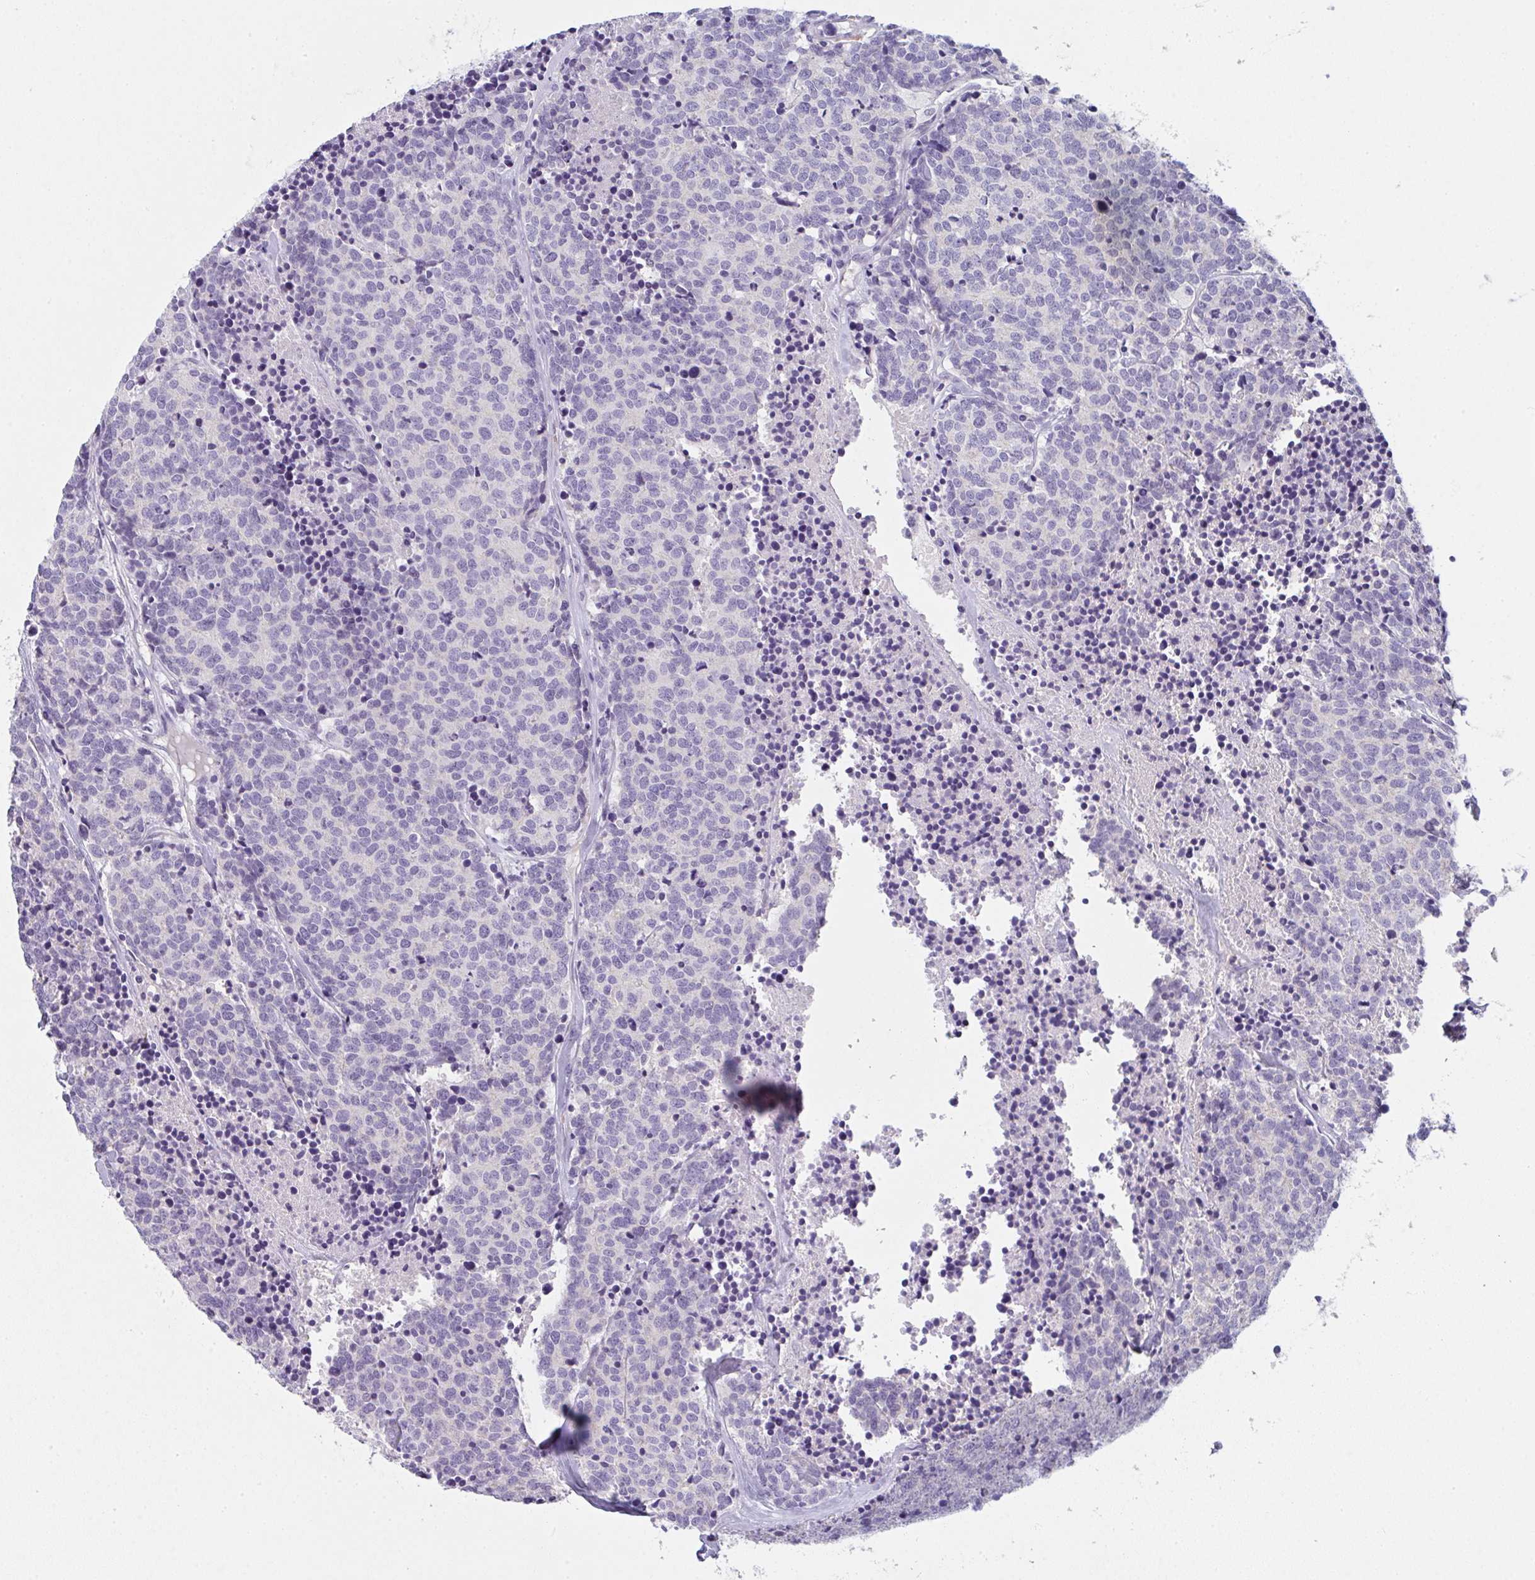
{"staining": {"intensity": "negative", "quantity": "none", "location": "none"}, "tissue": "carcinoid", "cell_type": "Tumor cells", "image_type": "cancer", "snomed": [{"axis": "morphology", "description": "Carcinoid, malignant, NOS"}, {"axis": "topography", "description": "Skin"}], "caption": "The photomicrograph displays no staining of tumor cells in carcinoid. (Stains: DAB immunohistochemistry (IHC) with hematoxylin counter stain, Microscopy: brightfield microscopy at high magnification).", "gene": "CACNA1S", "patient": {"sex": "female", "age": 79}}